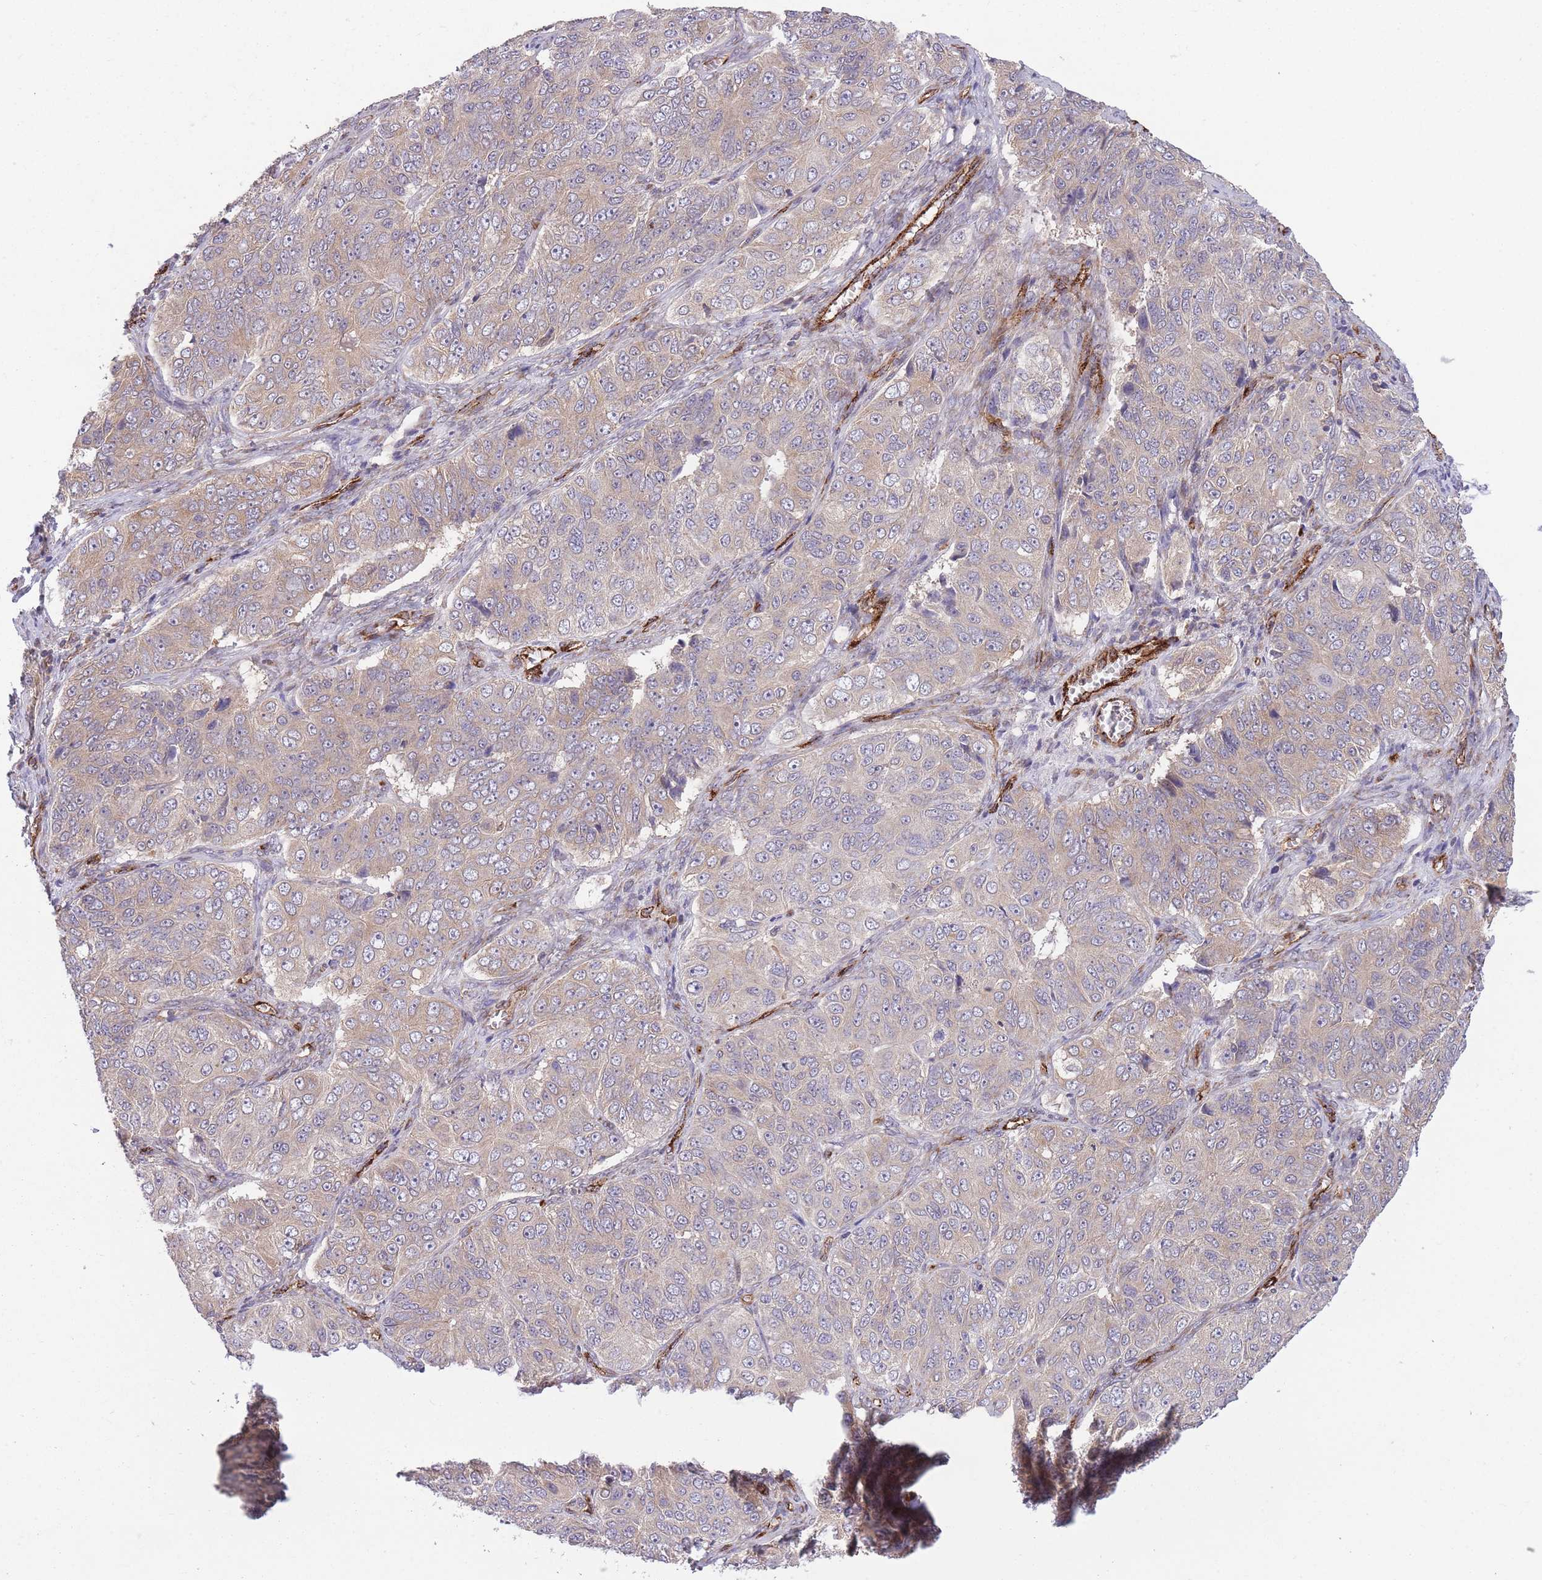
{"staining": {"intensity": "negative", "quantity": "none", "location": "none"}, "tissue": "ovarian cancer", "cell_type": "Tumor cells", "image_type": "cancer", "snomed": [{"axis": "morphology", "description": "Carcinoma, endometroid"}, {"axis": "topography", "description": "Ovary"}], "caption": "Endometroid carcinoma (ovarian) was stained to show a protein in brown. There is no significant expression in tumor cells. (Immunohistochemistry (ihc), brightfield microscopy, high magnification).", "gene": "CISH", "patient": {"sex": "female", "age": 51}}